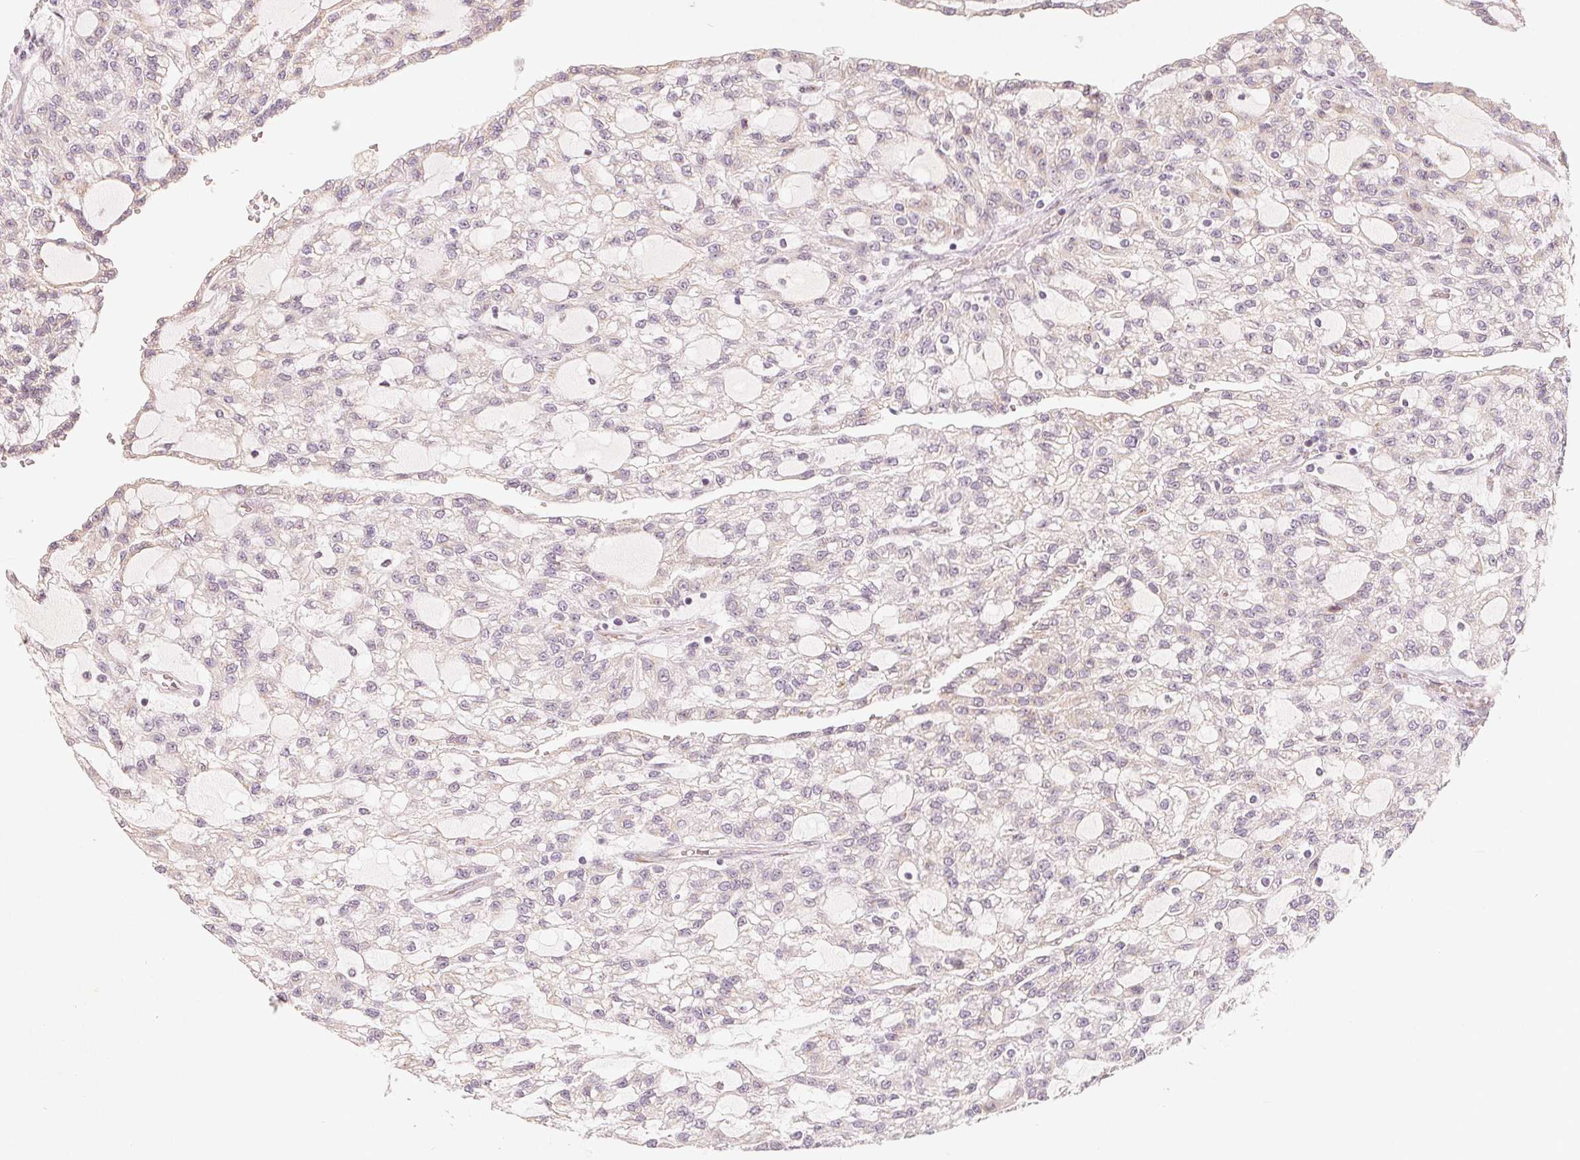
{"staining": {"intensity": "negative", "quantity": "none", "location": "none"}, "tissue": "renal cancer", "cell_type": "Tumor cells", "image_type": "cancer", "snomed": [{"axis": "morphology", "description": "Adenocarcinoma, NOS"}, {"axis": "topography", "description": "Kidney"}], "caption": "Image shows no protein staining in tumor cells of renal cancer (adenocarcinoma) tissue.", "gene": "TMSB15B", "patient": {"sex": "male", "age": 63}}